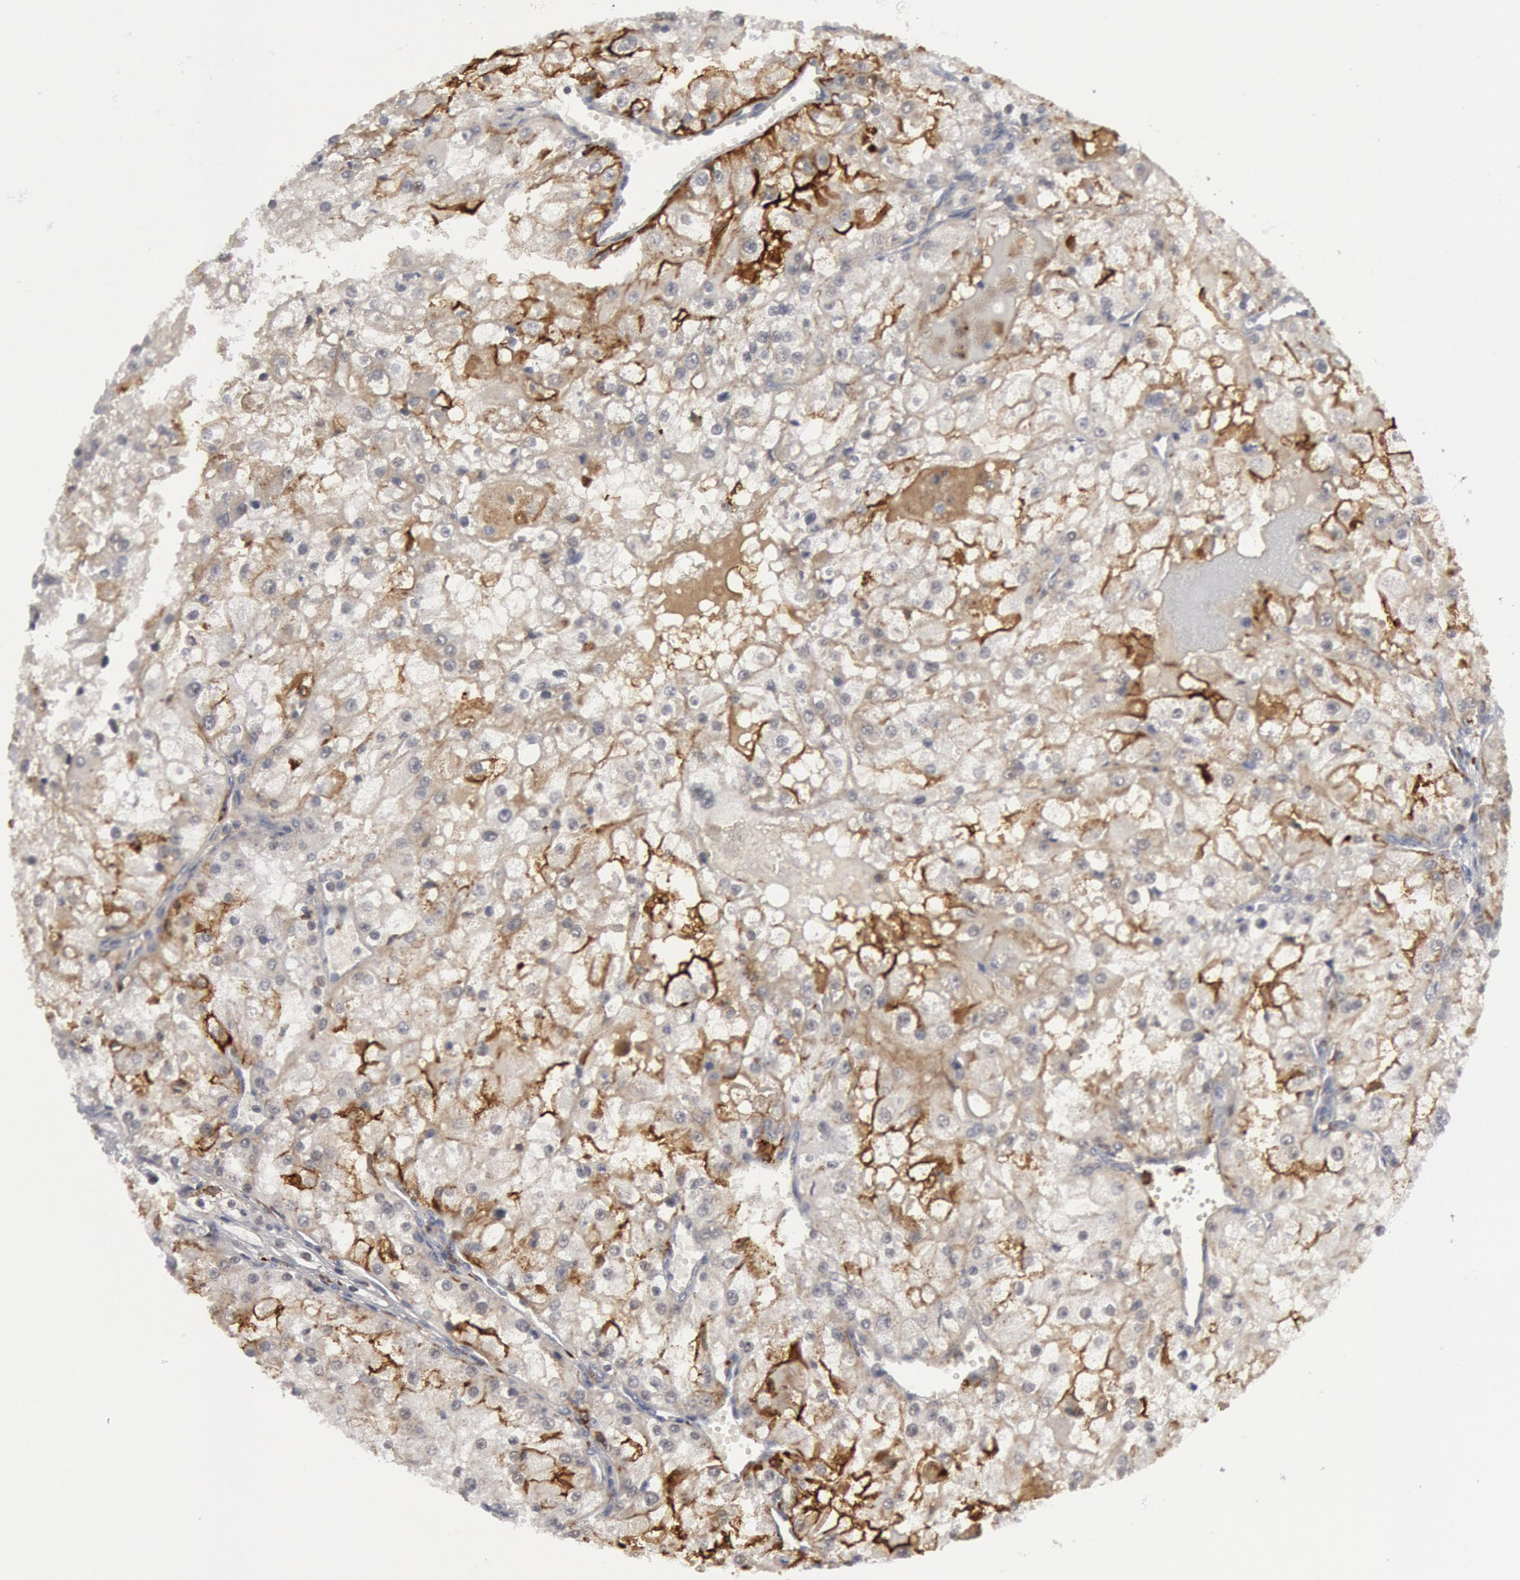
{"staining": {"intensity": "weak", "quantity": "<25%", "location": "cytoplasmic/membranous"}, "tissue": "renal cancer", "cell_type": "Tumor cells", "image_type": "cancer", "snomed": [{"axis": "morphology", "description": "Adenocarcinoma, NOS"}, {"axis": "topography", "description": "Kidney"}], "caption": "This image is of renal cancer (adenocarcinoma) stained with immunohistochemistry to label a protein in brown with the nuclei are counter-stained blue. There is no staining in tumor cells.", "gene": "C1QC", "patient": {"sex": "female", "age": 74}}